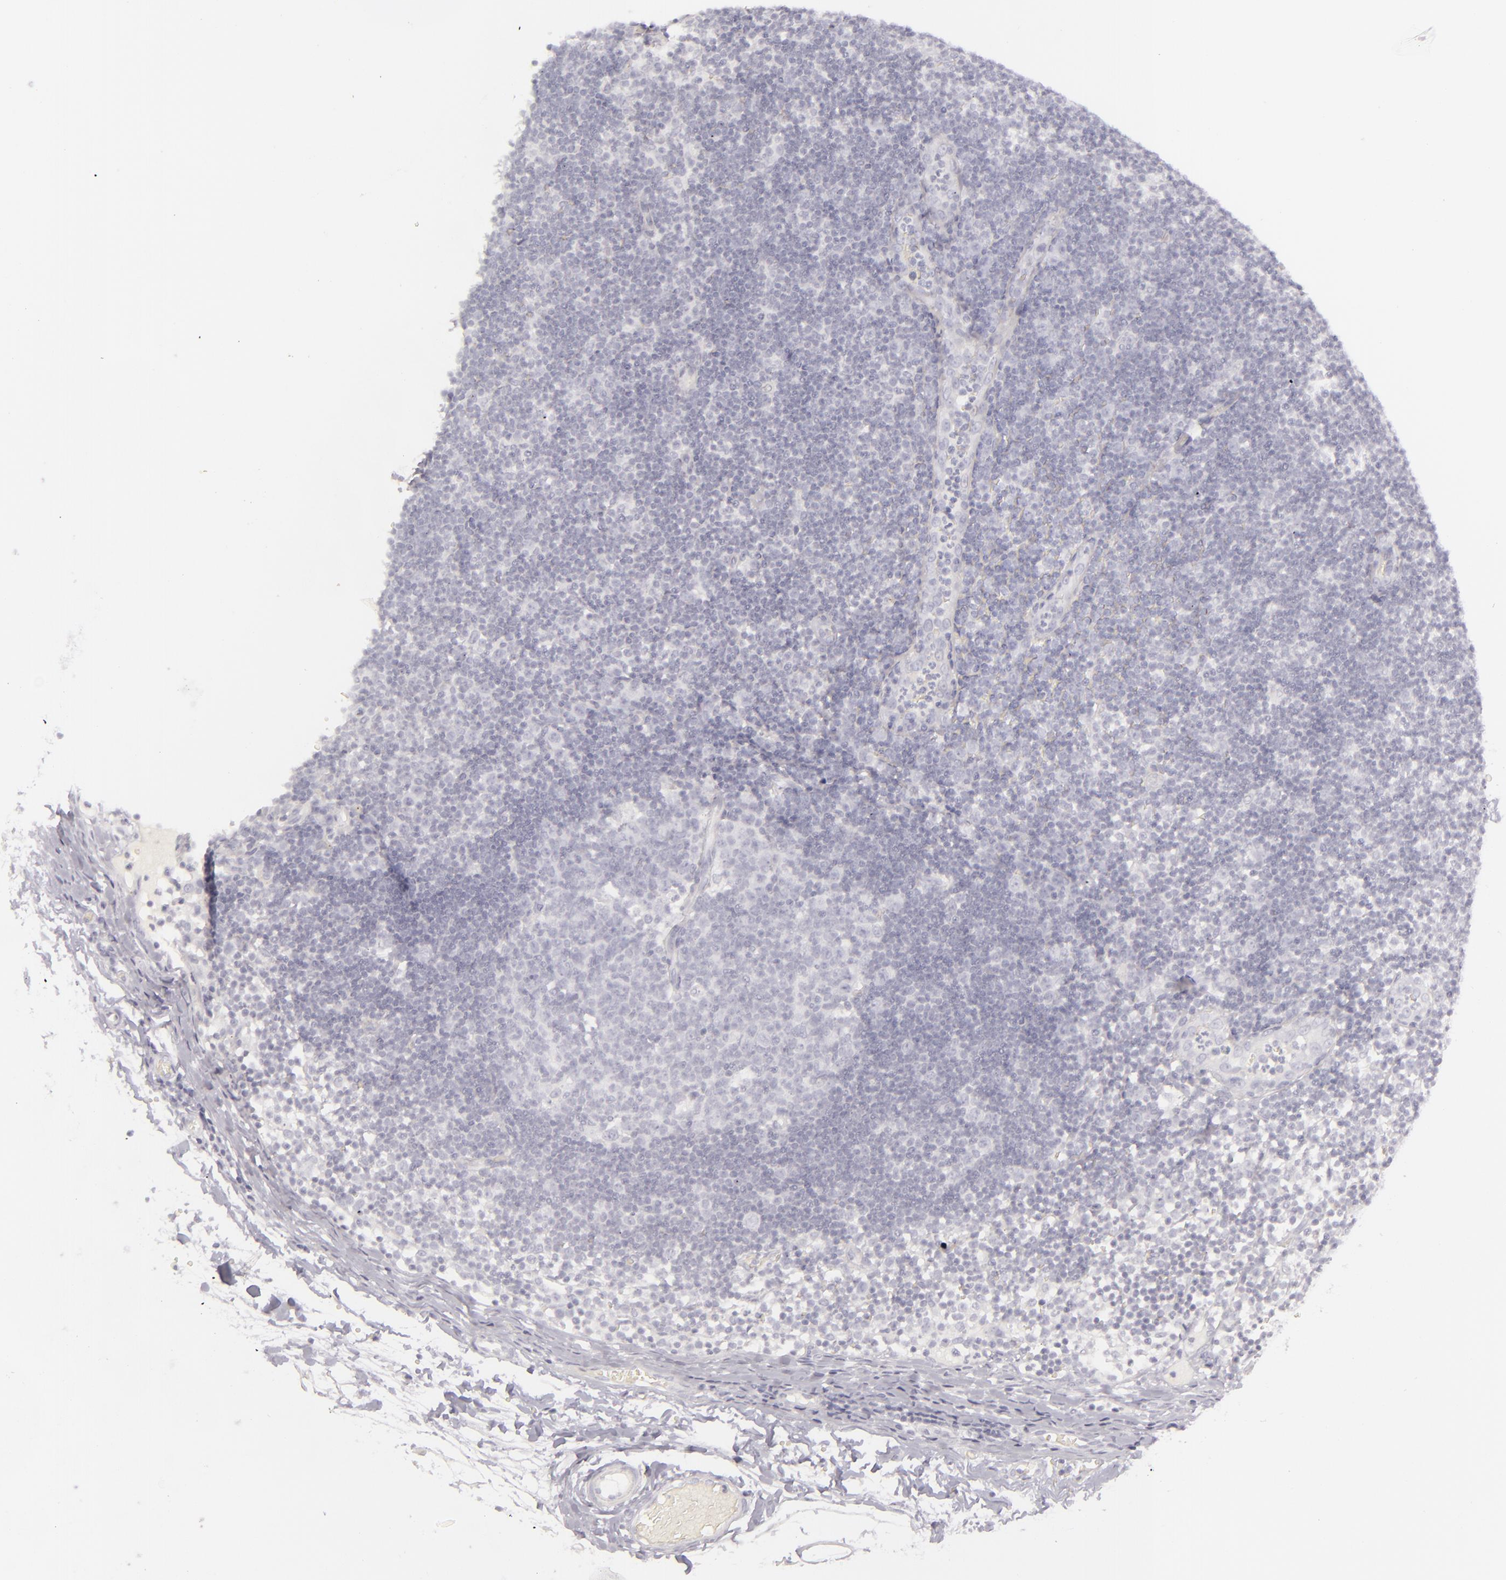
{"staining": {"intensity": "negative", "quantity": "none", "location": "none"}, "tissue": "lymph node", "cell_type": "Germinal center cells", "image_type": "normal", "snomed": [{"axis": "morphology", "description": "Normal tissue, NOS"}, {"axis": "morphology", "description": "Inflammation, NOS"}, {"axis": "topography", "description": "Lymph node"}, {"axis": "topography", "description": "Salivary gland"}], "caption": "This is a image of immunohistochemistry (IHC) staining of unremarkable lymph node, which shows no staining in germinal center cells.", "gene": "CDX2", "patient": {"sex": "male", "age": 3}}